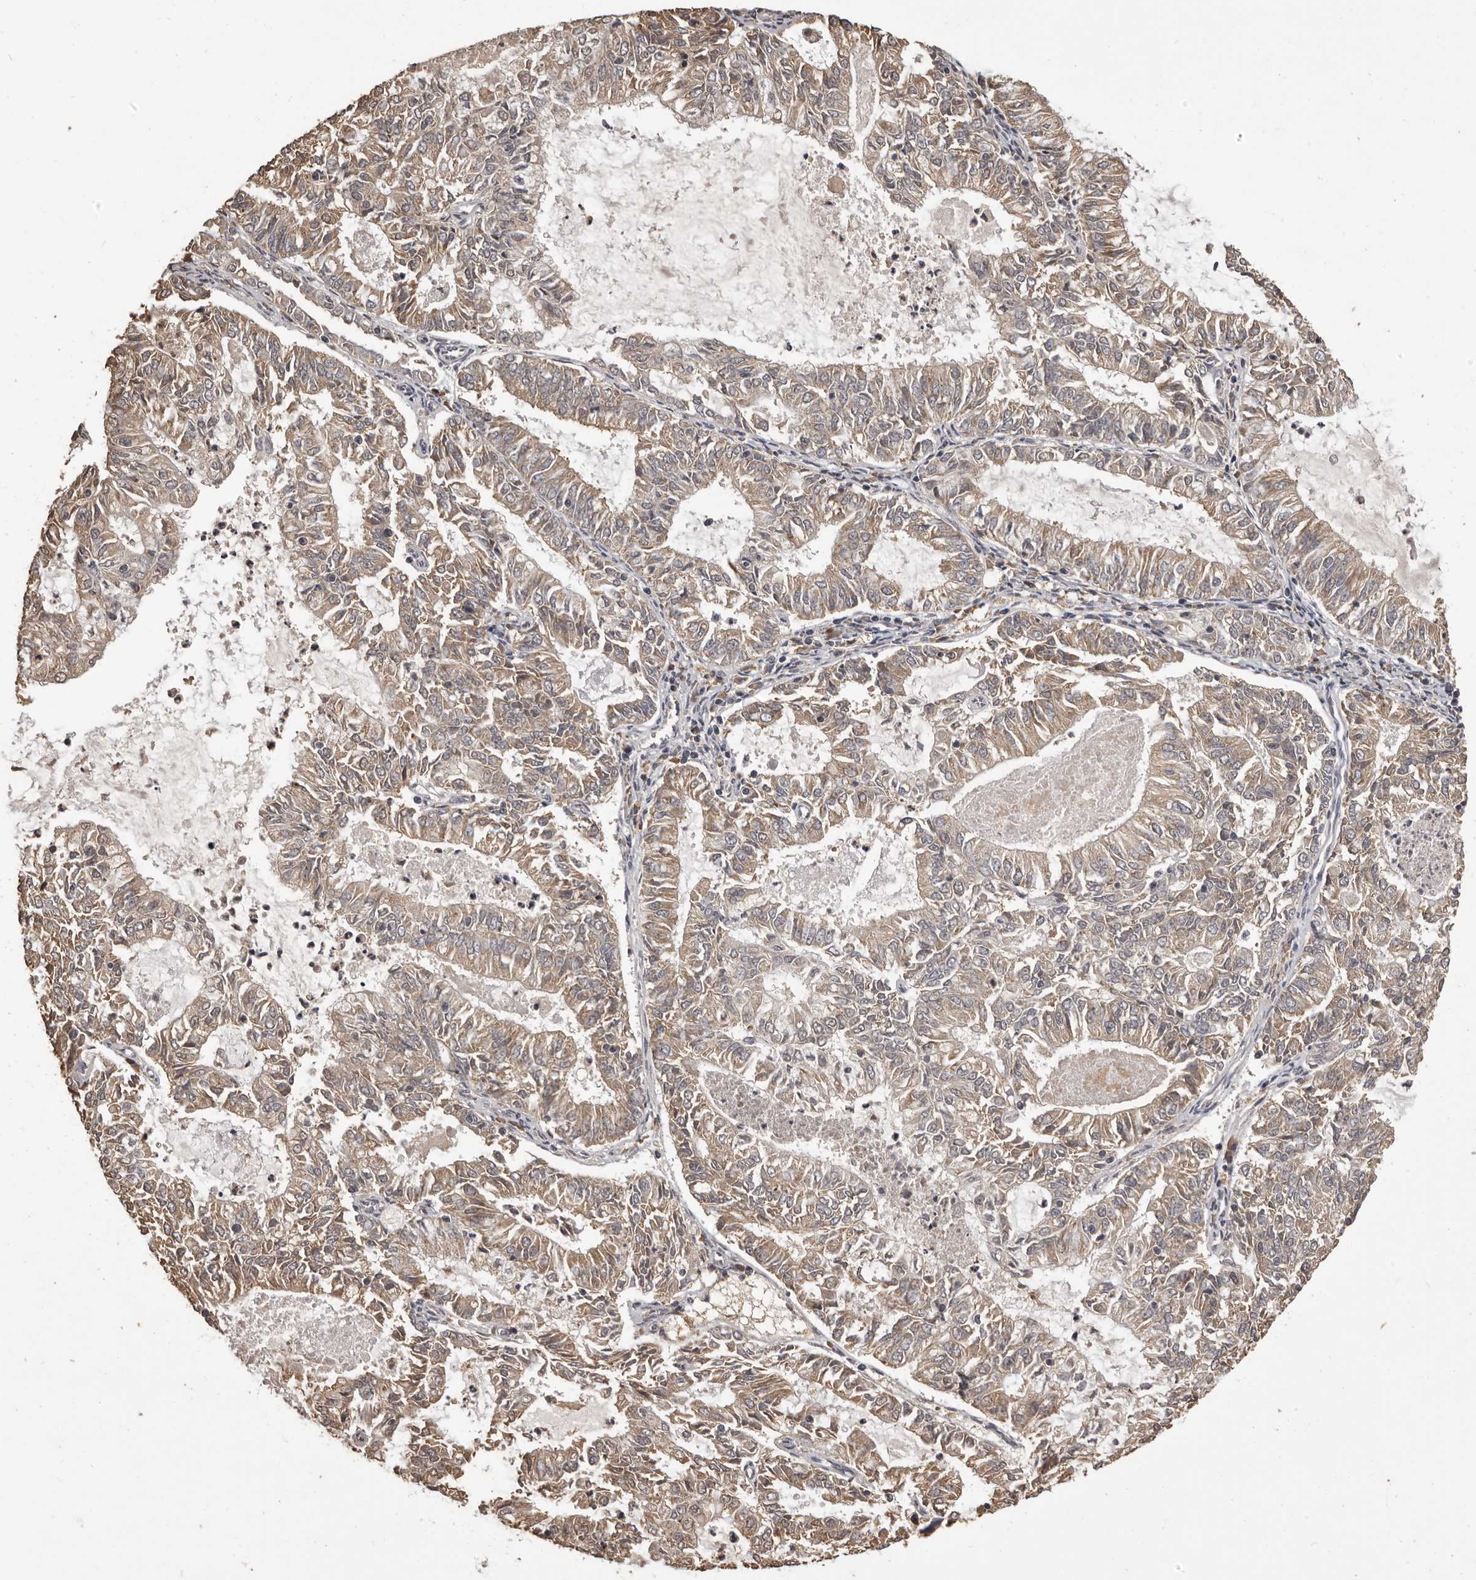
{"staining": {"intensity": "moderate", "quantity": ">75%", "location": "cytoplasmic/membranous"}, "tissue": "endometrial cancer", "cell_type": "Tumor cells", "image_type": "cancer", "snomed": [{"axis": "morphology", "description": "Adenocarcinoma, NOS"}, {"axis": "topography", "description": "Endometrium"}], "caption": "Protein staining exhibits moderate cytoplasmic/membranous expression in about >75% of tumor cells in endometrial cancer.", "gene": "MGAT5", "patient": {"sex": "female", "age": 57}}